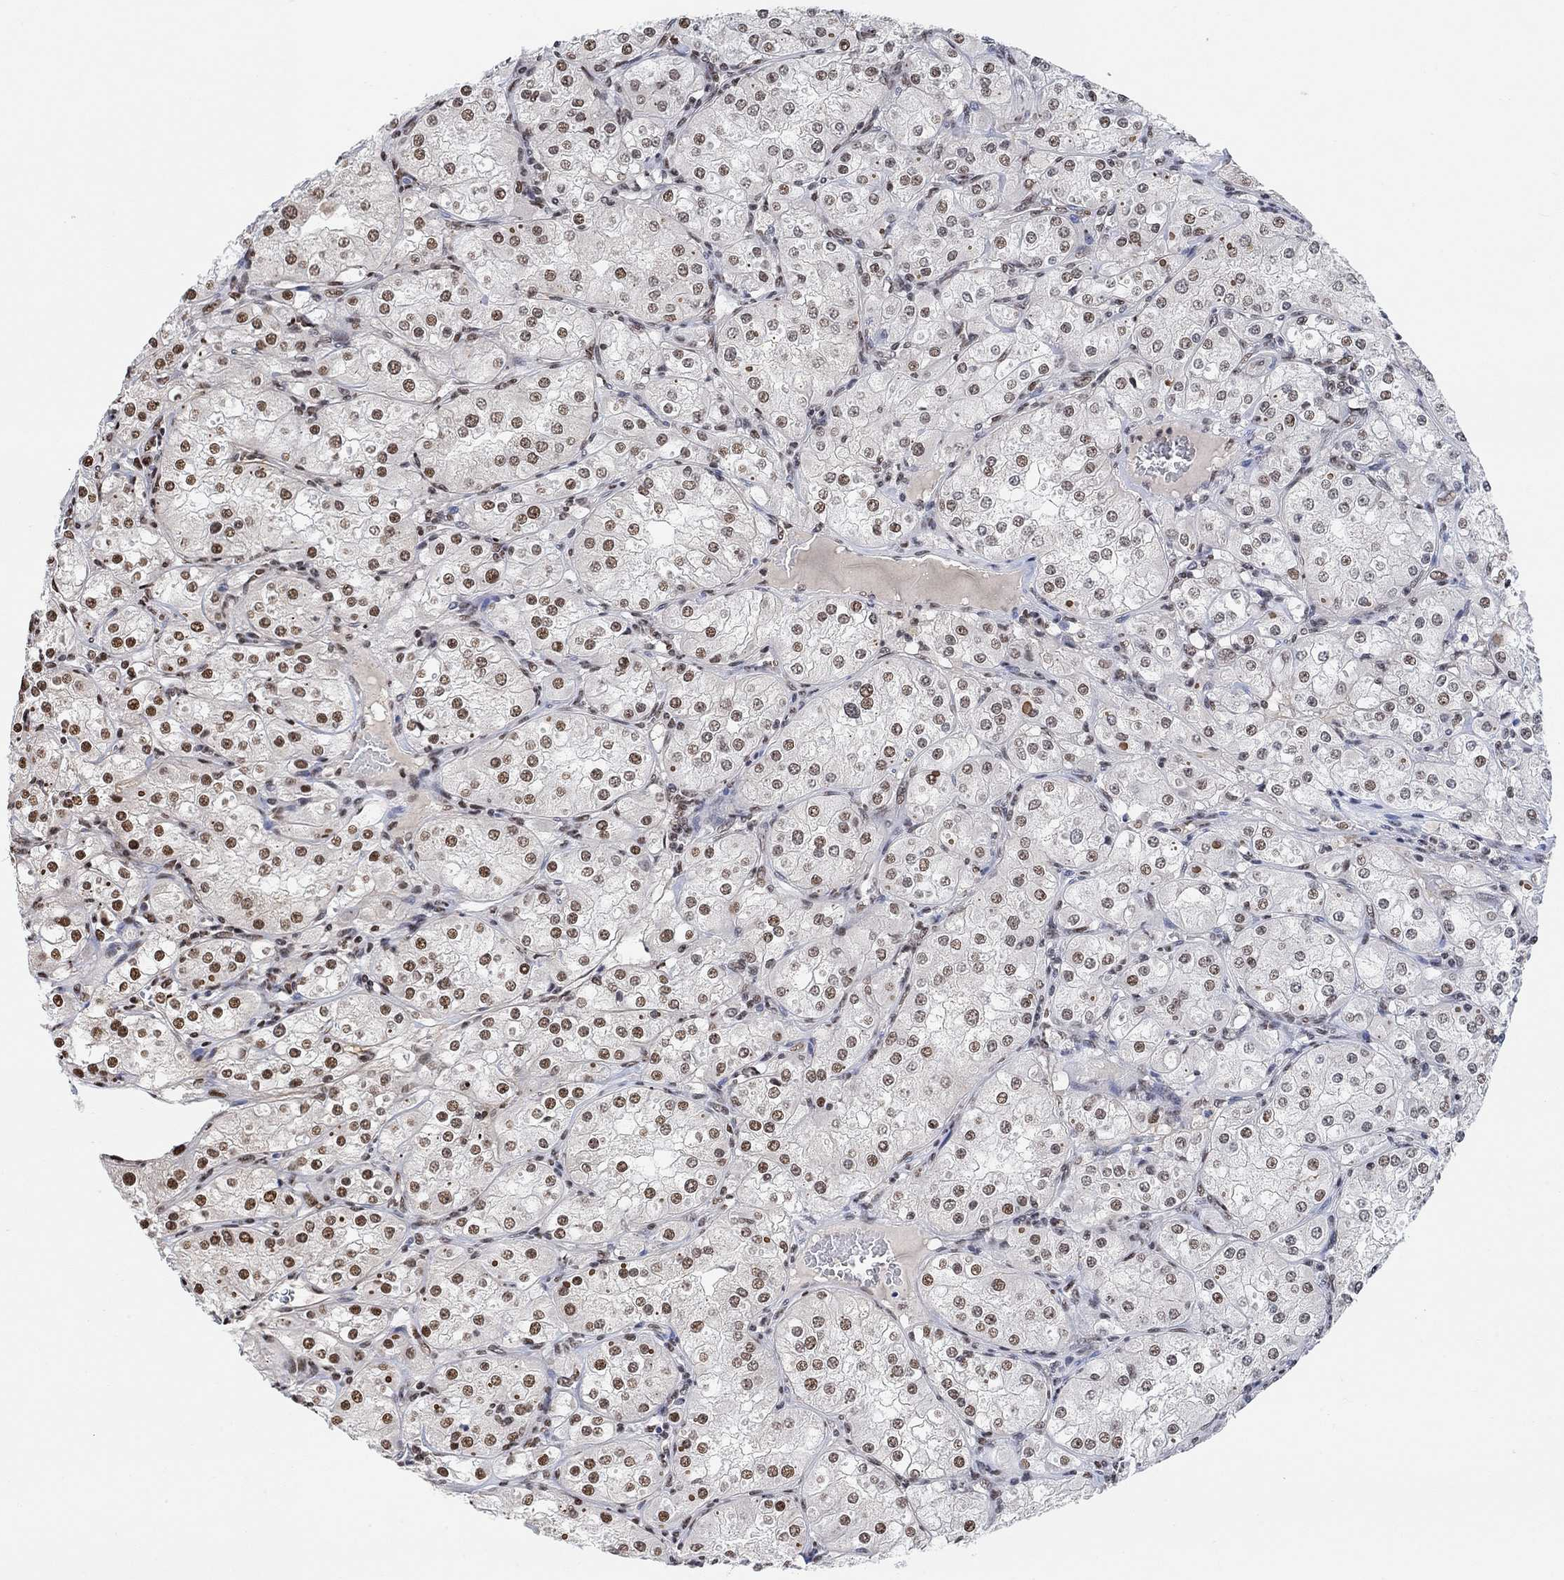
{"staining": {"intensity": "strong", "quantity": "<25%", "location": "nuclear"}, "tissue": "renal cancer", "cell_type": "Tumor cells", "image_type": "cancer", "snomed": [{"axis": "morphology", "description": "Adenocarcinoma, NOS"}, {"axis": "topography", "description": "Kidney"}], "caption": "IHC of adenocarcinoma (renal) shows medium levels of strong nuclear positivity in about <25% of tumor cells.", "gene": "USP39", "patient": {"sex": "male", "age": 77}}